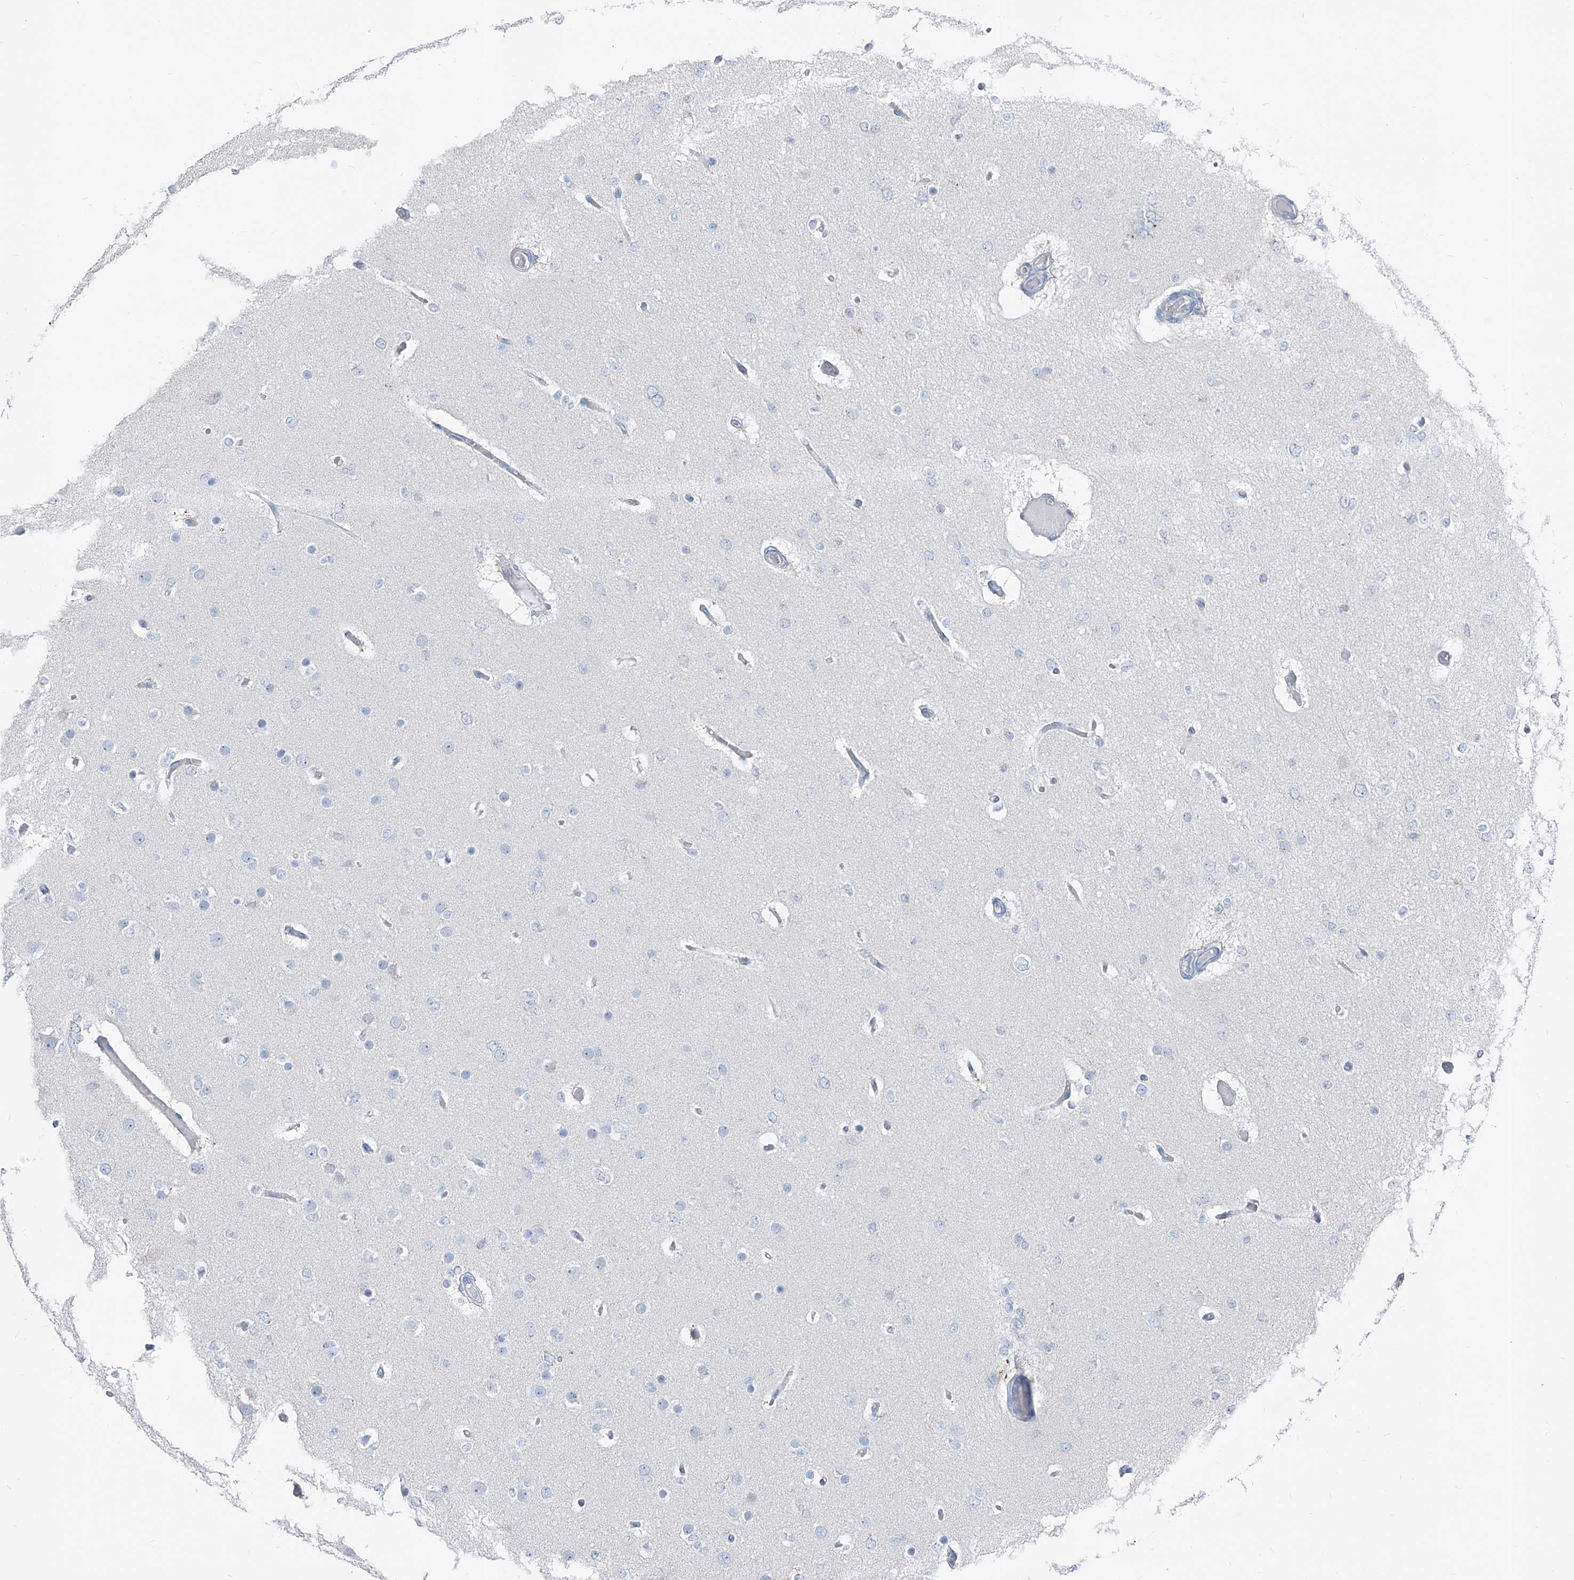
{"staining": {"intensity": "negative", "quantity": "none", "location": "none"}, "tissue": "glioma", "cell_type": "Tumor cells", "image_type": "cancer", "snomed": [{"axis": "morphology", "description": "Glioma, malignant, Low grade"}, {"axis": "topography", "description": "Brain"}], "caption": "Immunohistochemical staining of human malignant low-grade glioma shows no significant staining in tumor cells.", "gene": "AGPS", "patient": {"sex": "female", "age": 22}}